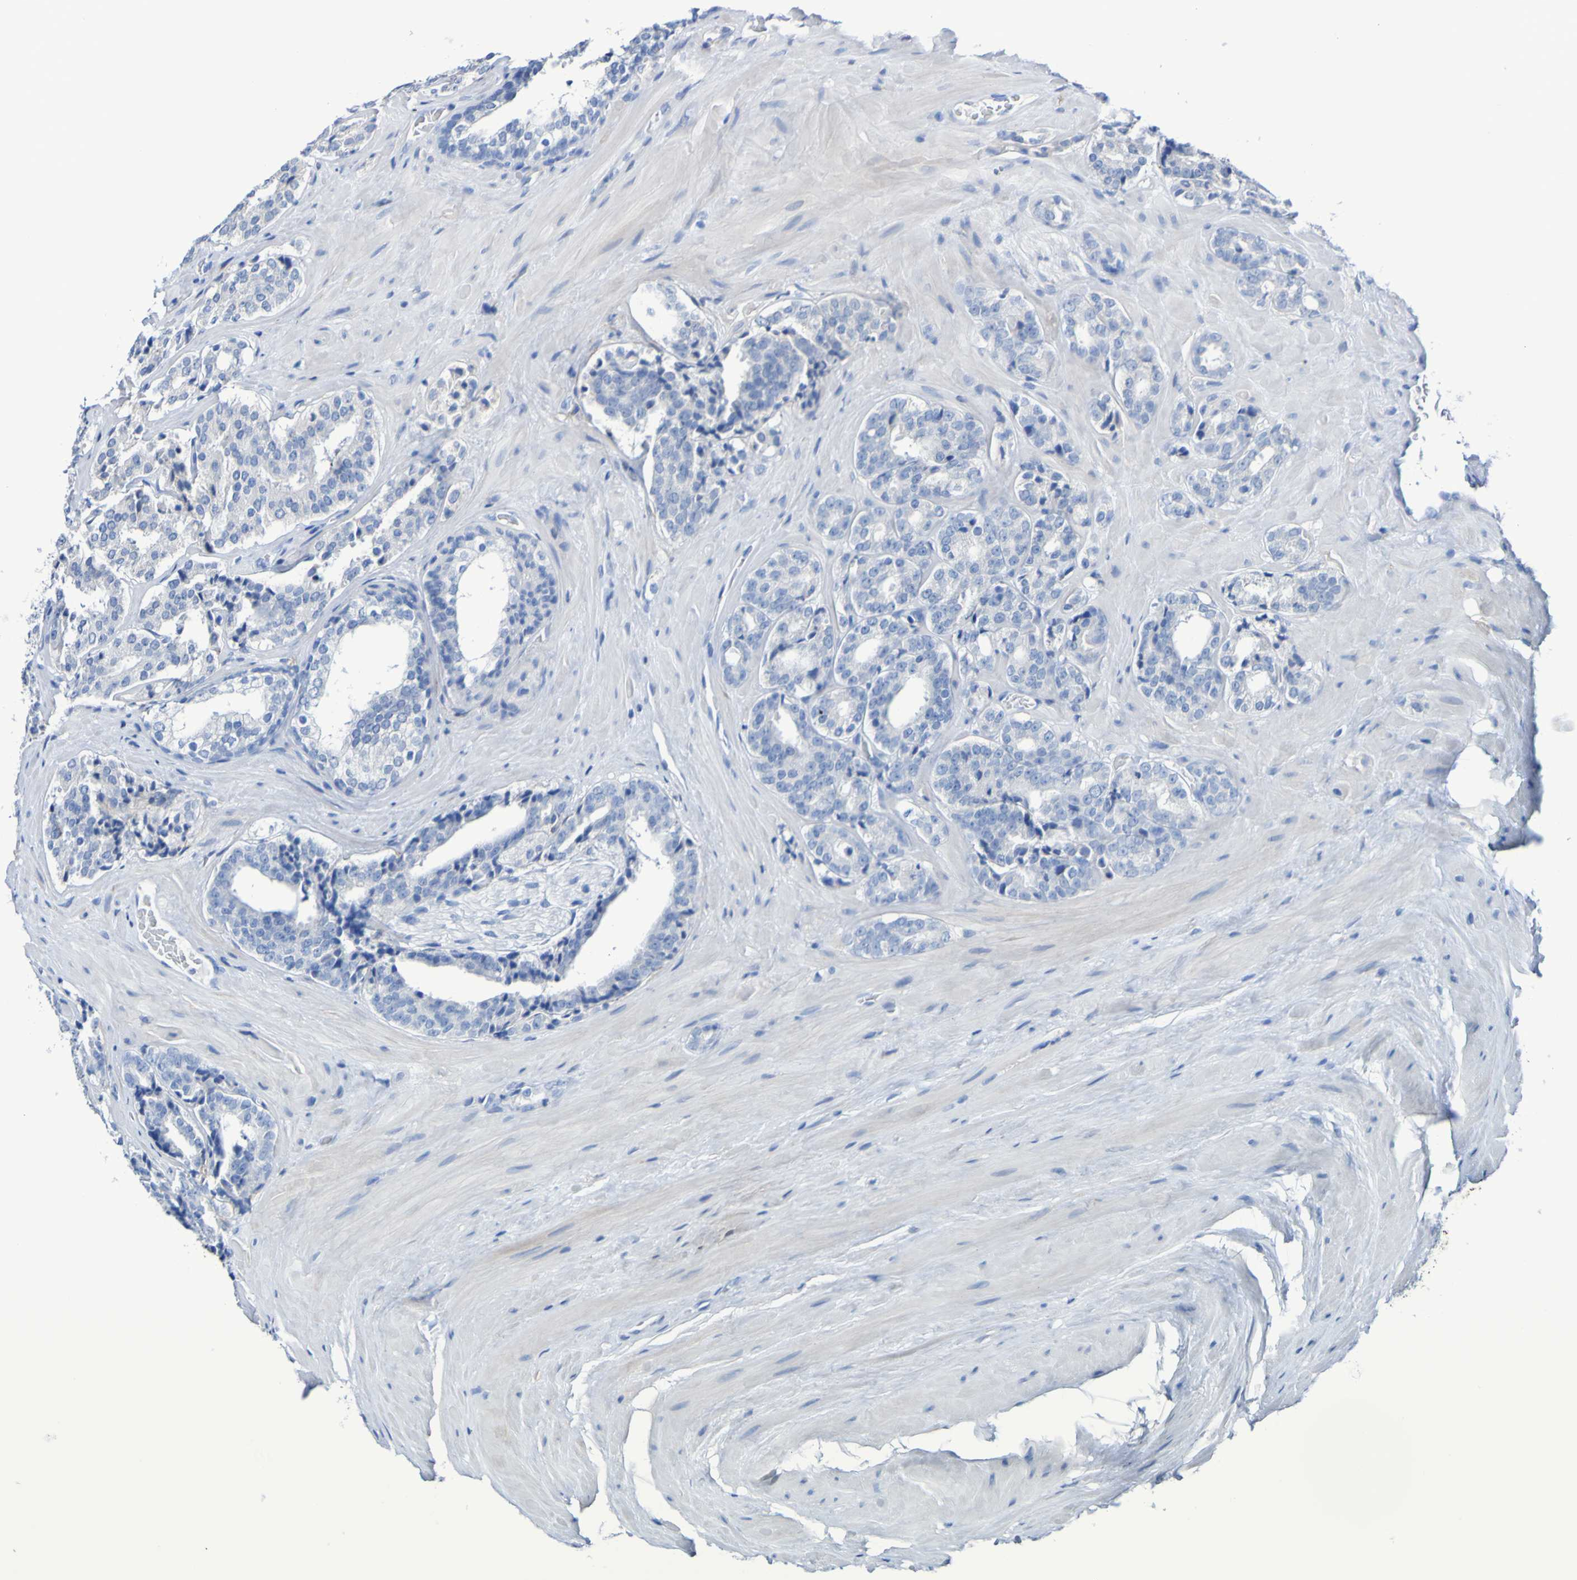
{"staining": {"intensity": "negative", "quantity": "none", "location": "none"}, "tissue": "prostate cancer", "cell_type": "Tumor cells", "image_type": "cancer", "snomed": [{"axis": "morphology", "description": "Adenocarcinoma, High grade"}, {"axis": "topography", "description": "Prostate"}], "caption": "This is an immunohistochemistry image of human prostate cancer. There is no positivity in tumor cells.", "gene": "SGCB", "patient": {"sex": "male", "age": 60}}